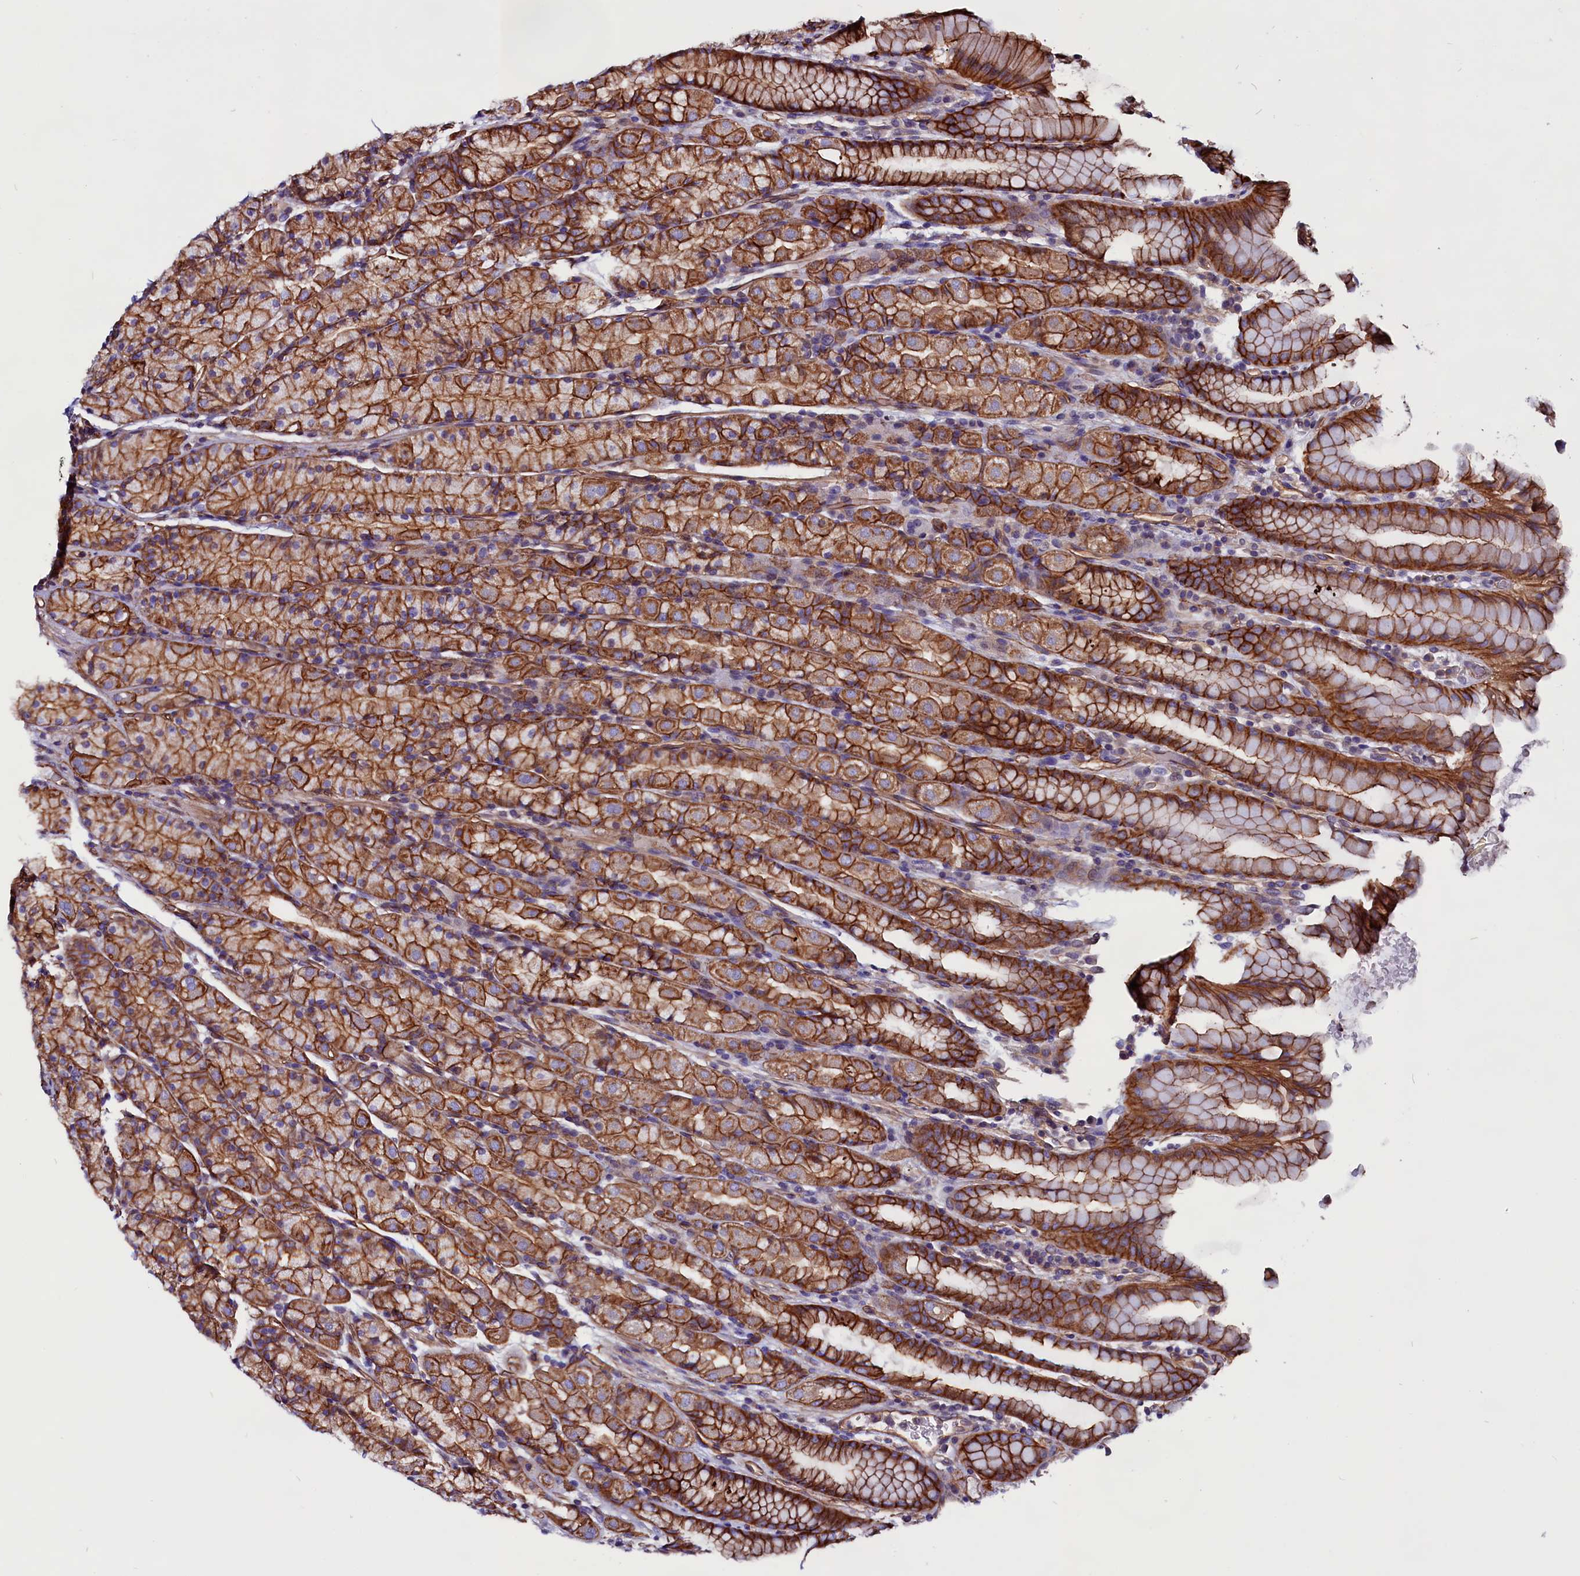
{"staining": {"intensity": "strong", "quantity": ">75%", "location": "cytoplasmic/membranous"}, "tissue": "stomach", "cell_type": "Glandular cells", "image_type": "normal", "snomed": [{"axis": "morphology", "description": "Normal tissue, NOS"}, {"axis": "topography", "description": "Stomach, upper"}, {"axis": "topography", "description": "Stomach, lower"}, {"axis": "topography", "description": "Small intestine"}], "caption": "Stomach stained with DAB (3,3'-diaminobenzidine) immunohistochemistry exhibits high levels of strong cytoplasmic/membranous expression in about >75% of glandular cells.", "gene": "ZNF749", "patient": {"sex": "male", "age": 68}}